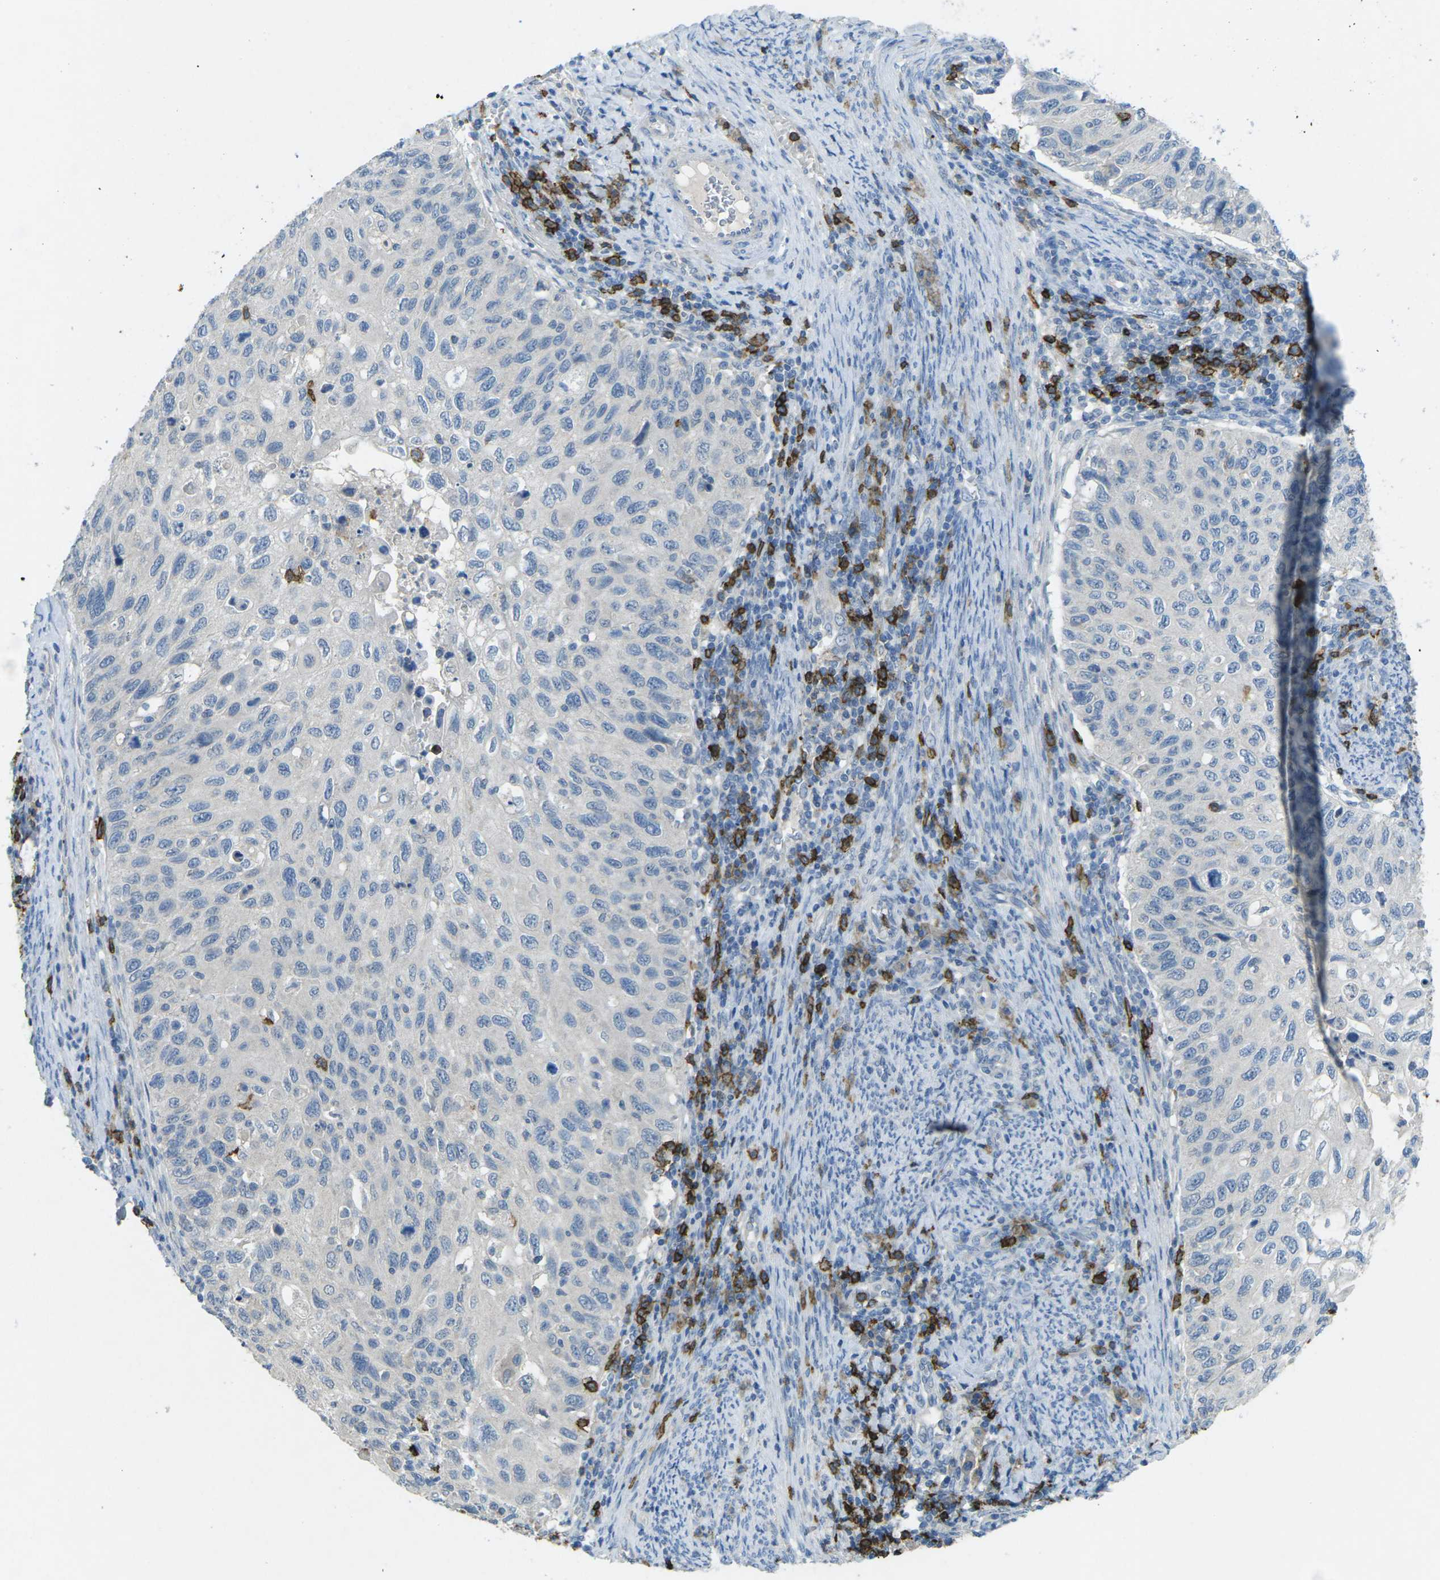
{"staining": {"intensity": "negative", "quantity": "none", "location": "none"}, "tissue": "cervical cancer", "cell_type": "Tumor cells", "image_type": "cancer", "snomed": [{"axis": "morphology", "description": "Squamous cell carcinoma, NOS"}, {"axis": "topography", "description": "Cervix"}], "caption": "Immunohistochemistry of human cervical cancer (squamous cell carcinoma) displays no expression in tumor cells.", "gene": "CD19", "patient": {"sex": "female", "age": 70}}